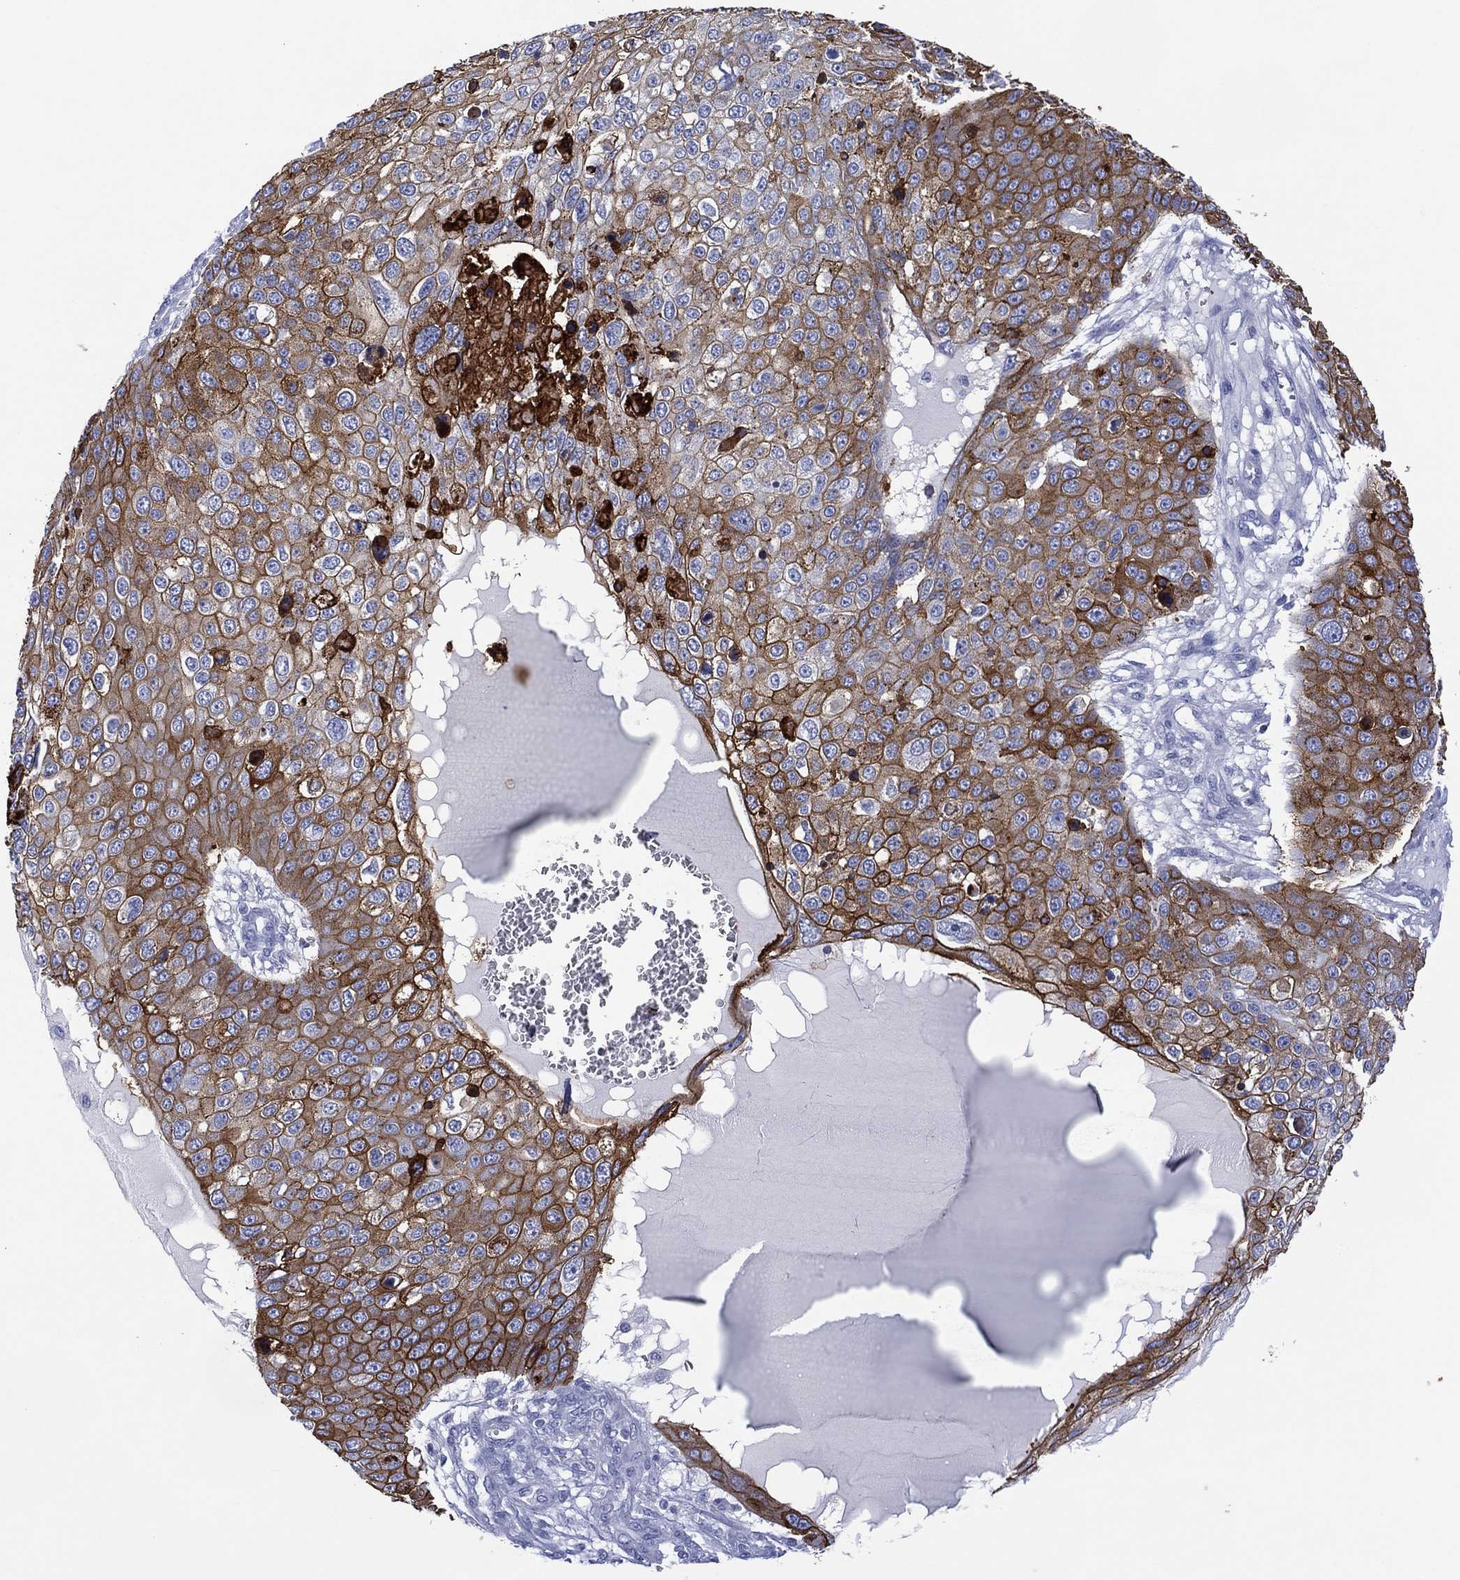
{"staining": {"intensity": "strong", "quantity": ">75%", "location": "cytoplasmic/membranous"}, "tissue": "skin cancer", "cell_type": "Tumor cells", "image_type": "cancer", "snomed": [{"axis": "morphology", "description": "Squamous cell carcinoma, NOS"}, {"axis": "topography", "description": "Skin"}], "caption": "Squamous cell carcinoma (skin) stained with a protein marker demonstrates strong staining in tumor cells.", "gene": "DSG1", "patient": {"sex": "male", "age": 71}}